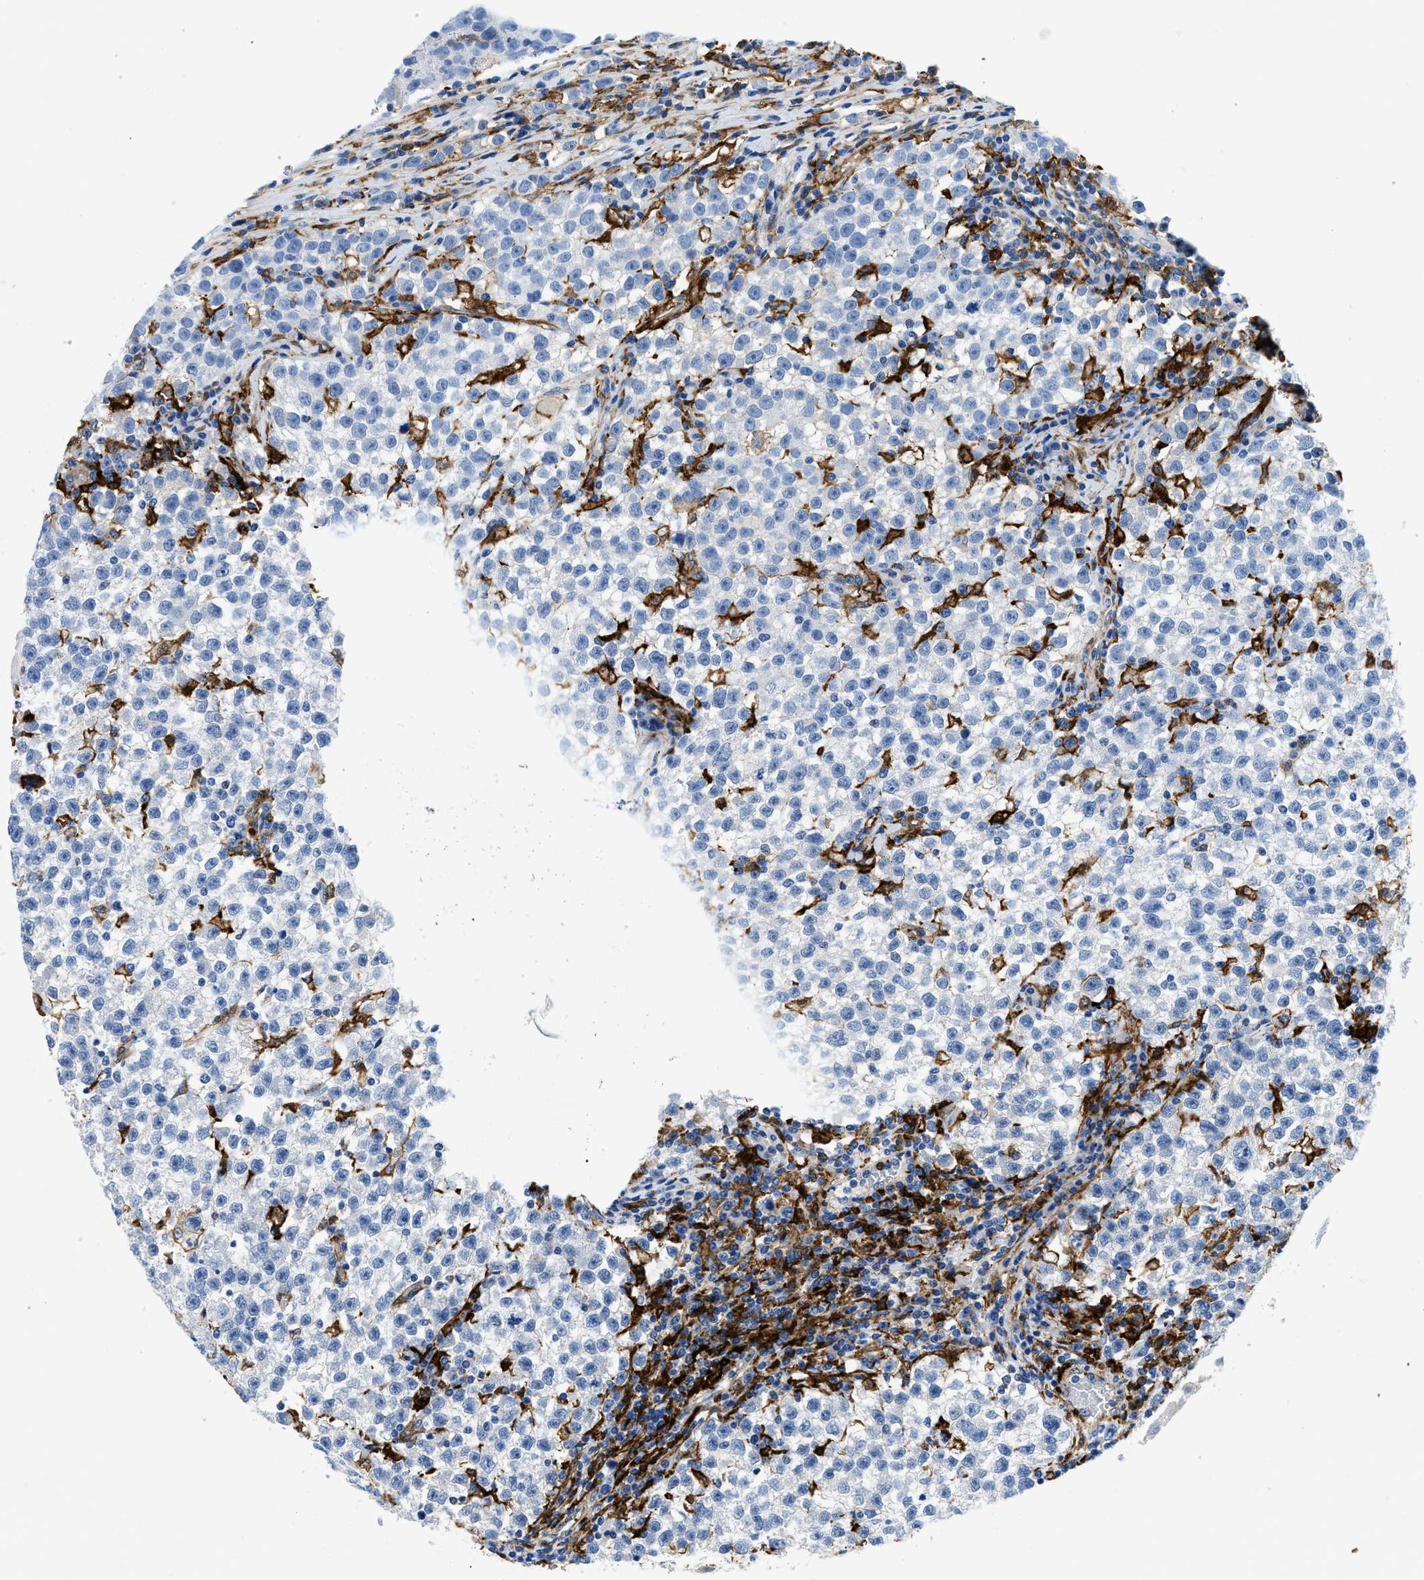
{"staining": {"intensity": "negative", "quantity": "none", "location": "none"}, "tissue": "testis cancer", "cell_type": "Tumor cells", "image_type": "cancer", "snomed": [{"axis": "morphology", "description": "Seminoma, NOS"}, {"axis": "topography", "description": "Testis"}], "caption": "High magnification brightfield microscopy of testis seminoma stained with DAB (3,3'-diaminobenzidine) (brown) and counterstained with hematoxylin (blue): tumor cells show no significant staining.", "gene": "GSN", "patient": {"sex": "male", "age": 22}}